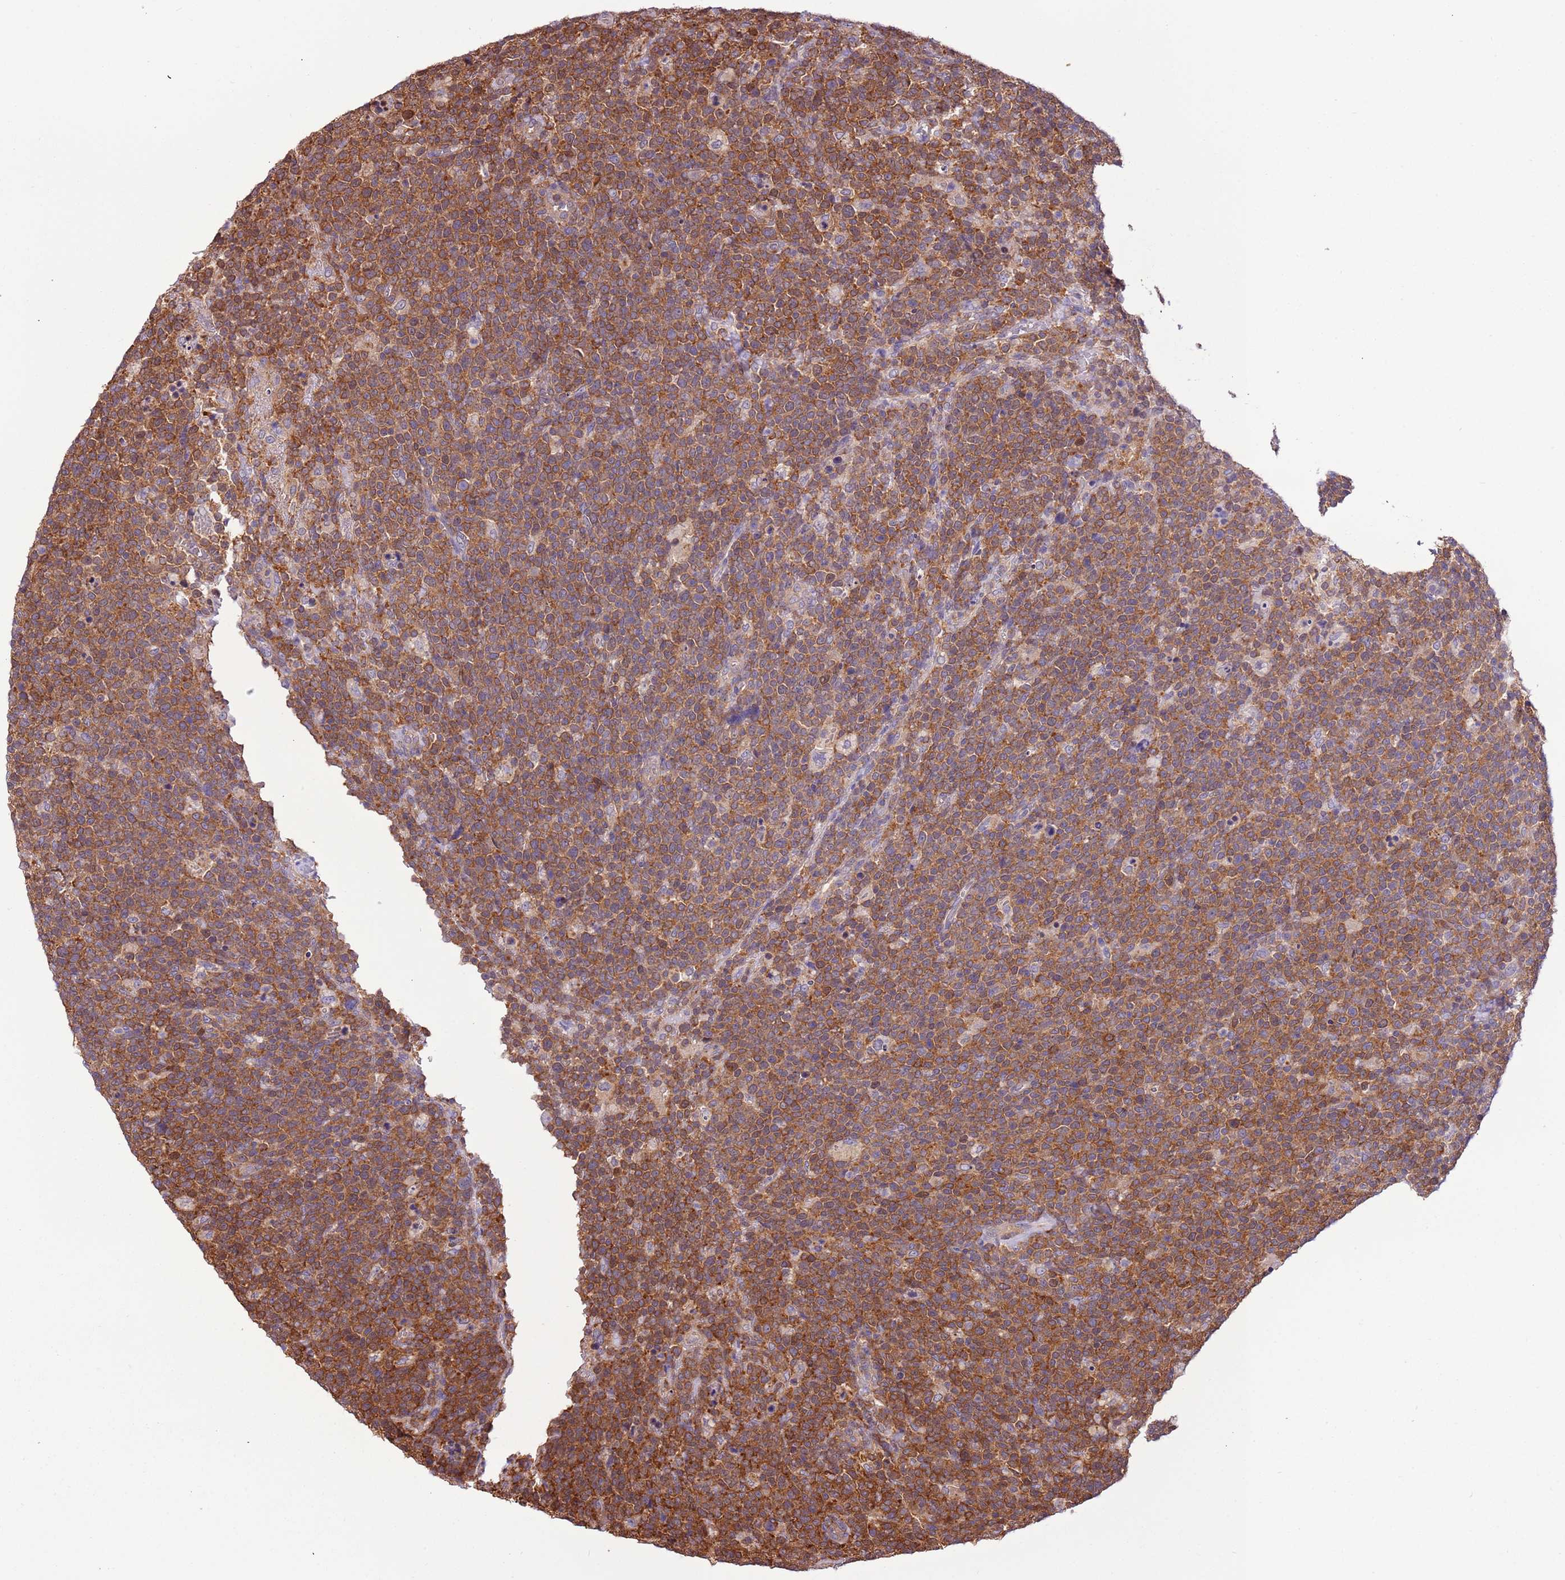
{"staining": {"intensity": "strong", "quantity": ">75%", "location": "cytoplasmic/membranous"}, "tissue": "lymphoma", "cell_type": "Tumor cells", "image_type": "cancer", "snomed": [{"axis": "morphology", "description": "Malignant lymphoma, non-Hodgkin's type, High grade"}, {"axis": "topography", "description": "Lymph node"}], "caption": "Immunohistochemistry (DAB (3,3'-diaminobenzidine)) staining of human malignant lymphoma, non-Hodgkin's type (high-grade) demonstrates strong cytoplasmic/membranous protein staining in approximately >75% of tumor cells. (Brightfield microscopy of DAB IHC at high magnification).", "gene": "STIP1", "patient": {"sex": "male", "age": 61}}